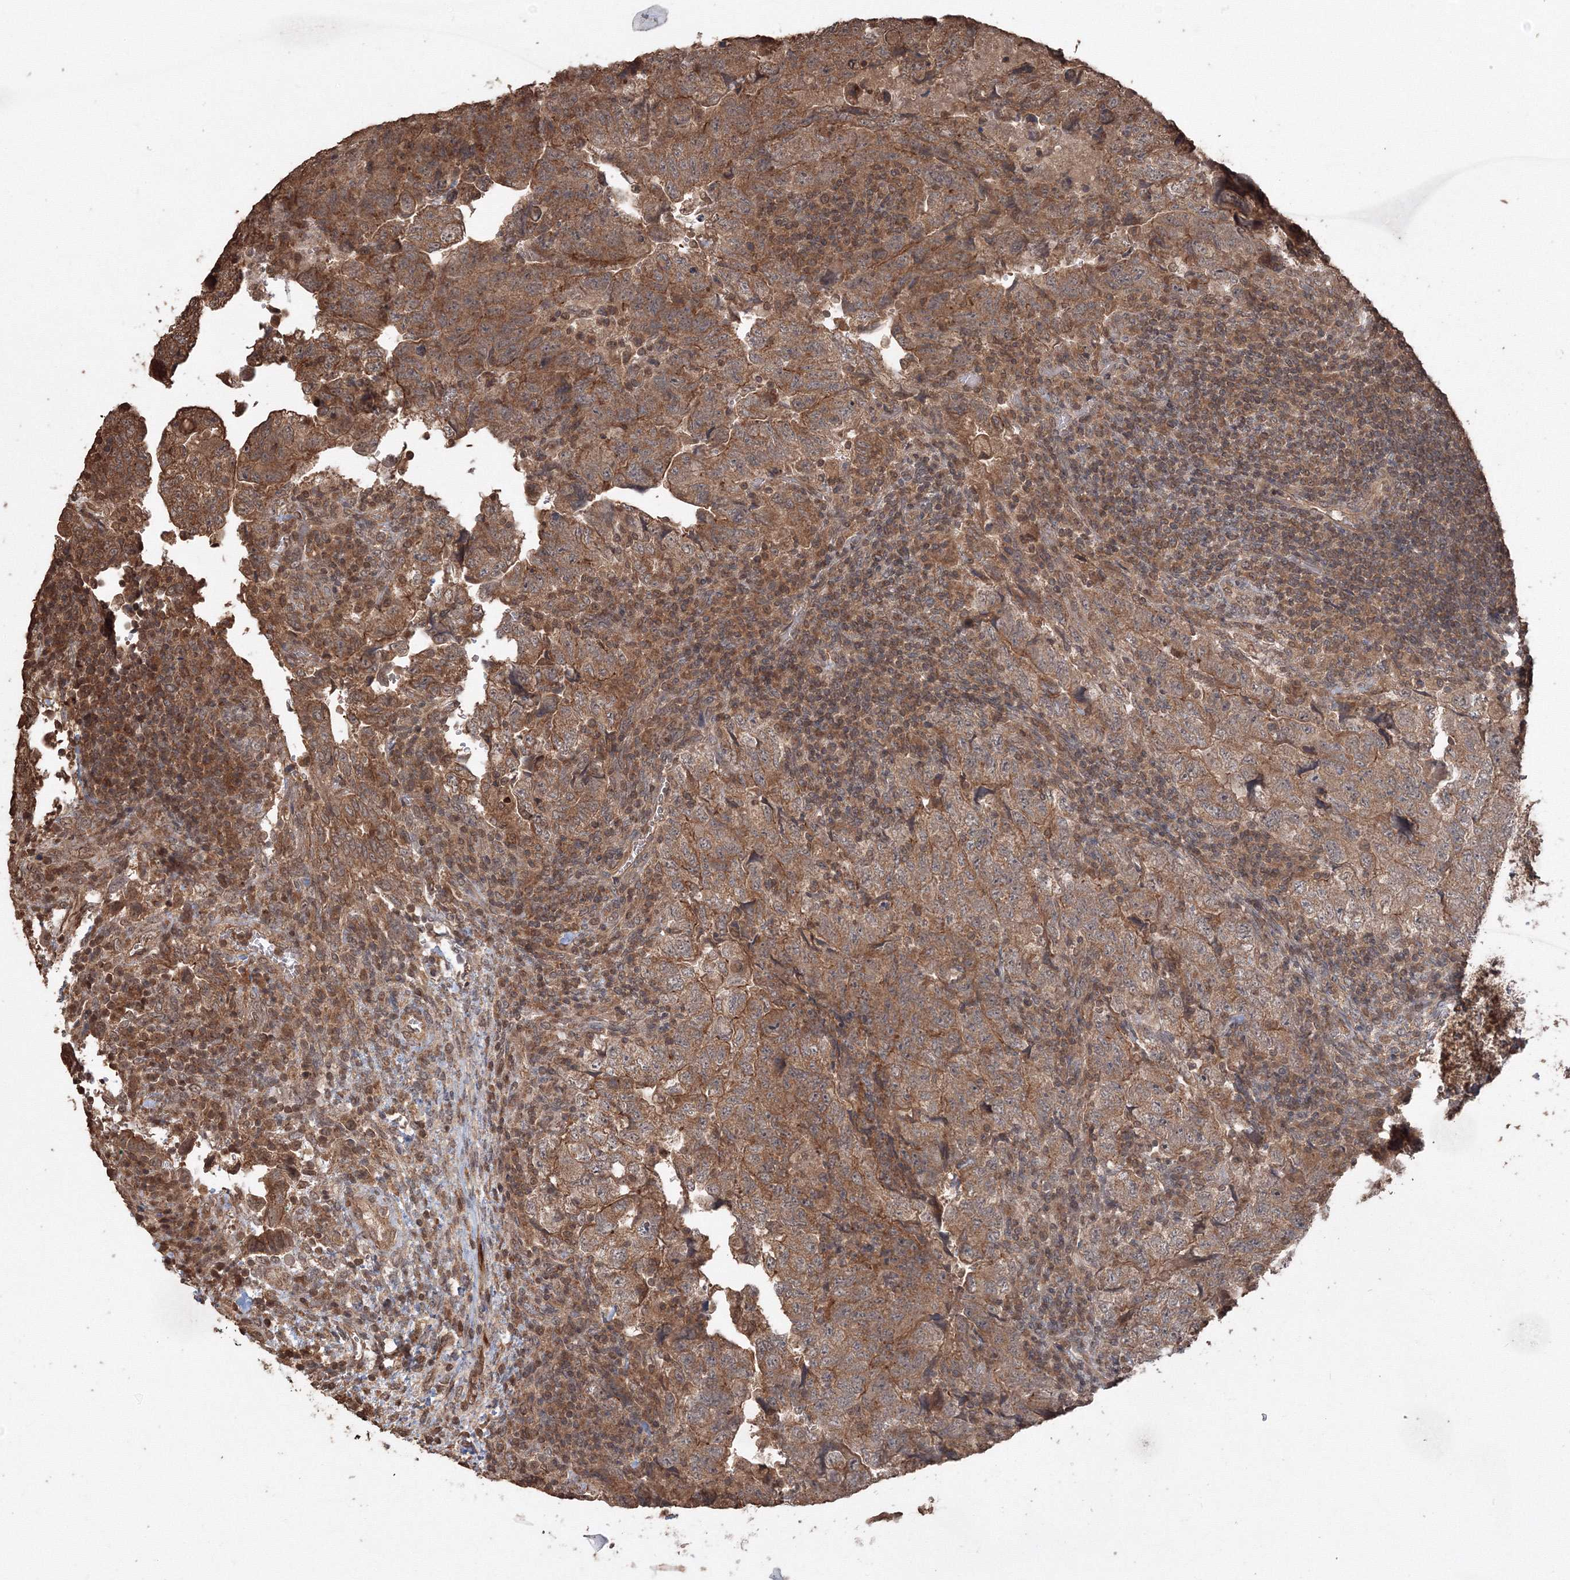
{"staining": {"intensity": "moderate", "quantity": ">75%", "location": "cytoplasmic/membranous"}, "tissue": "testis cancer", "cell_type": "Tumor cells", "image_type": "cancer", "snomed": [{"axis": "morphology", "description": "Carcinoma, Embryonal, NOS"}, {"axis": "topography", "description": "Testis"}], "caption": "Immunohistochemistry (IHC) (DAB) staining of testis cancer exhibits moderate cytoplasmic/membranous protein staining in about >75% of tumor cells. (Stains: DAB in brown, nuclei in blue, Microscopy: brightfield microscopy at high magnification).", "gene": "CCDC122", "patient": {"sex": "male", "age": 36}}